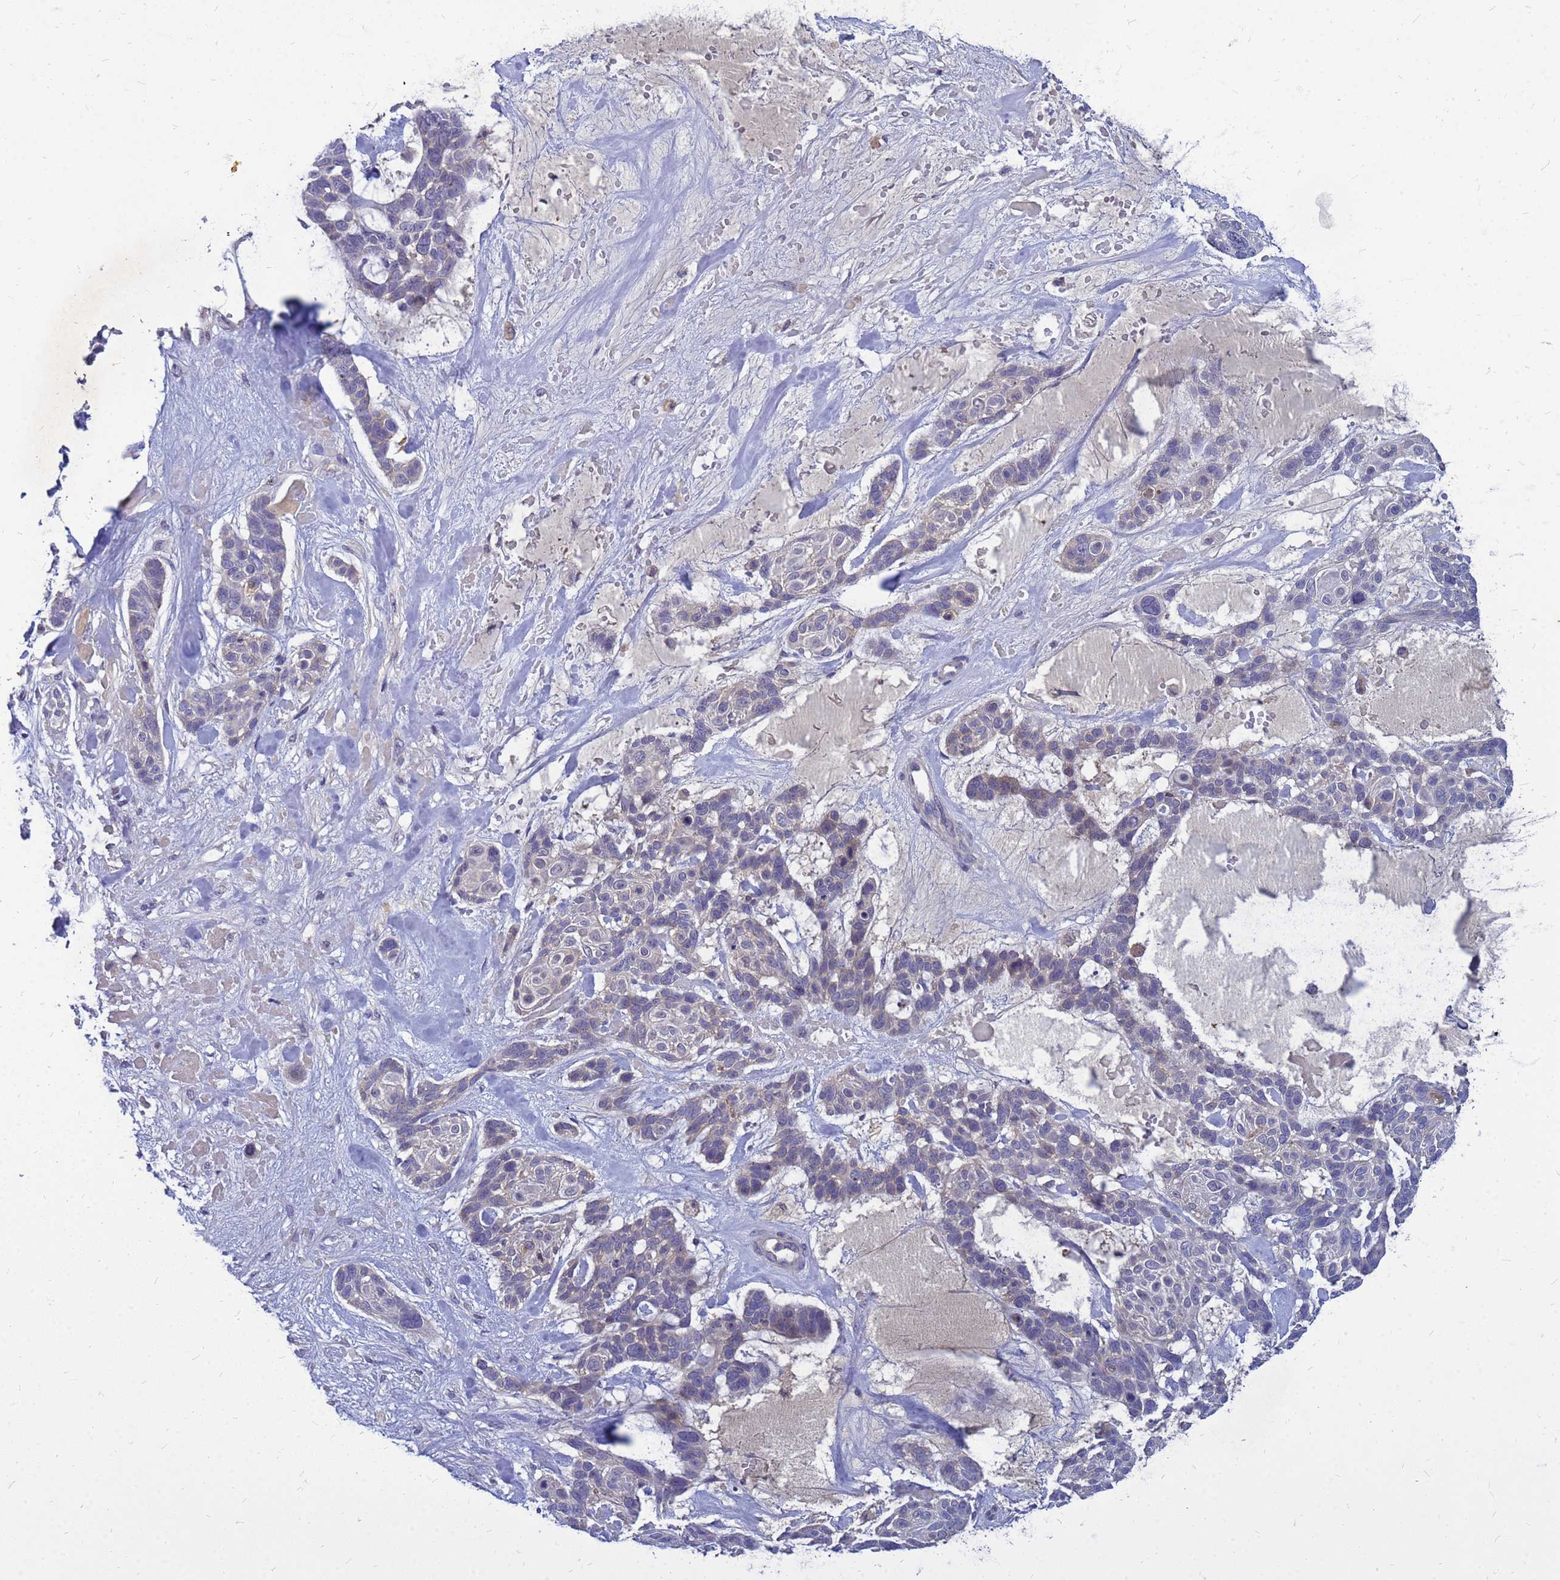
{"staining": {"intensity": "negative", "quantity": "none", "location": "none"}, "tissue": "skin cancer", "cell_type": "Tumor cells", "image_type": "cancer", "snomed": [{"axis": "morphology", "description": "Basal cell carcinoma"}, {"axis": "topography", "description": "Skin"}], "caption": "Immunohistochemical staining of skin cancer exhibits no significant positivity in tumor cells. (DAB (3,3'-diaminobenzidine) immunohistochemistry, high magnification).", "gene": "SRGAP3", "patient": {"sex": "male", "age": 88}}